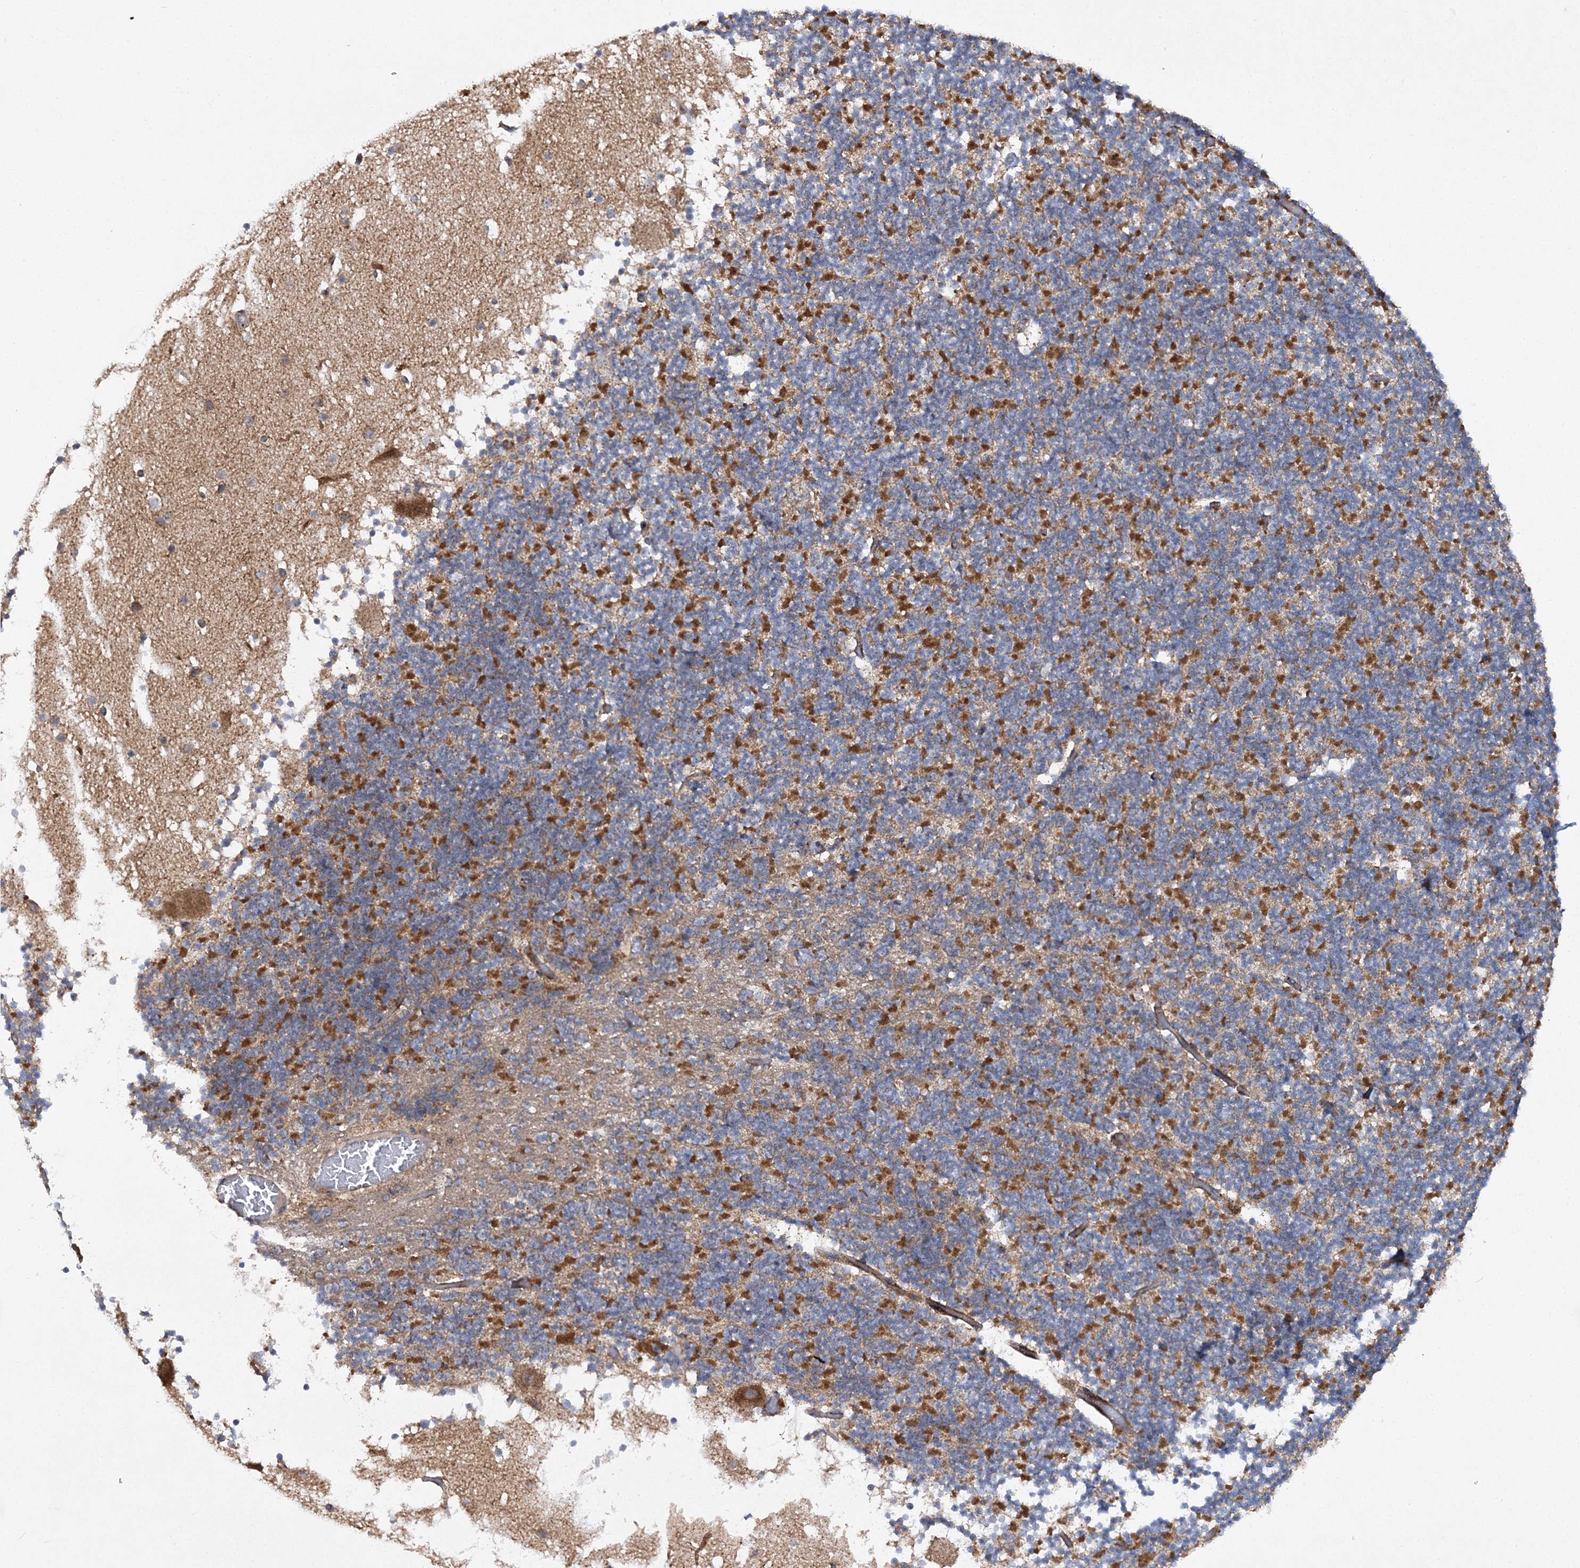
{"staining": {"intensity": "strong", "quantity": "25%-75%", "location": "cytoplasmic/membranous"}, "tissue": "cerebellum", "cell_type": "Cells in granular layer", "image_type": "normal", "snomed": [{"axis": "morphology", "description": "Normal tissue, NOS"}, {"axis": "topography", "description": "Cerebellum"}], "caption": "Cerebellum stained with a brown dye shows strong cytoplasmic/membranous positive staining in approximately 25%-75% of cells in granular layer.", "gene": "DNAJC13", "patient": {"sex": "male", "age": 57}}